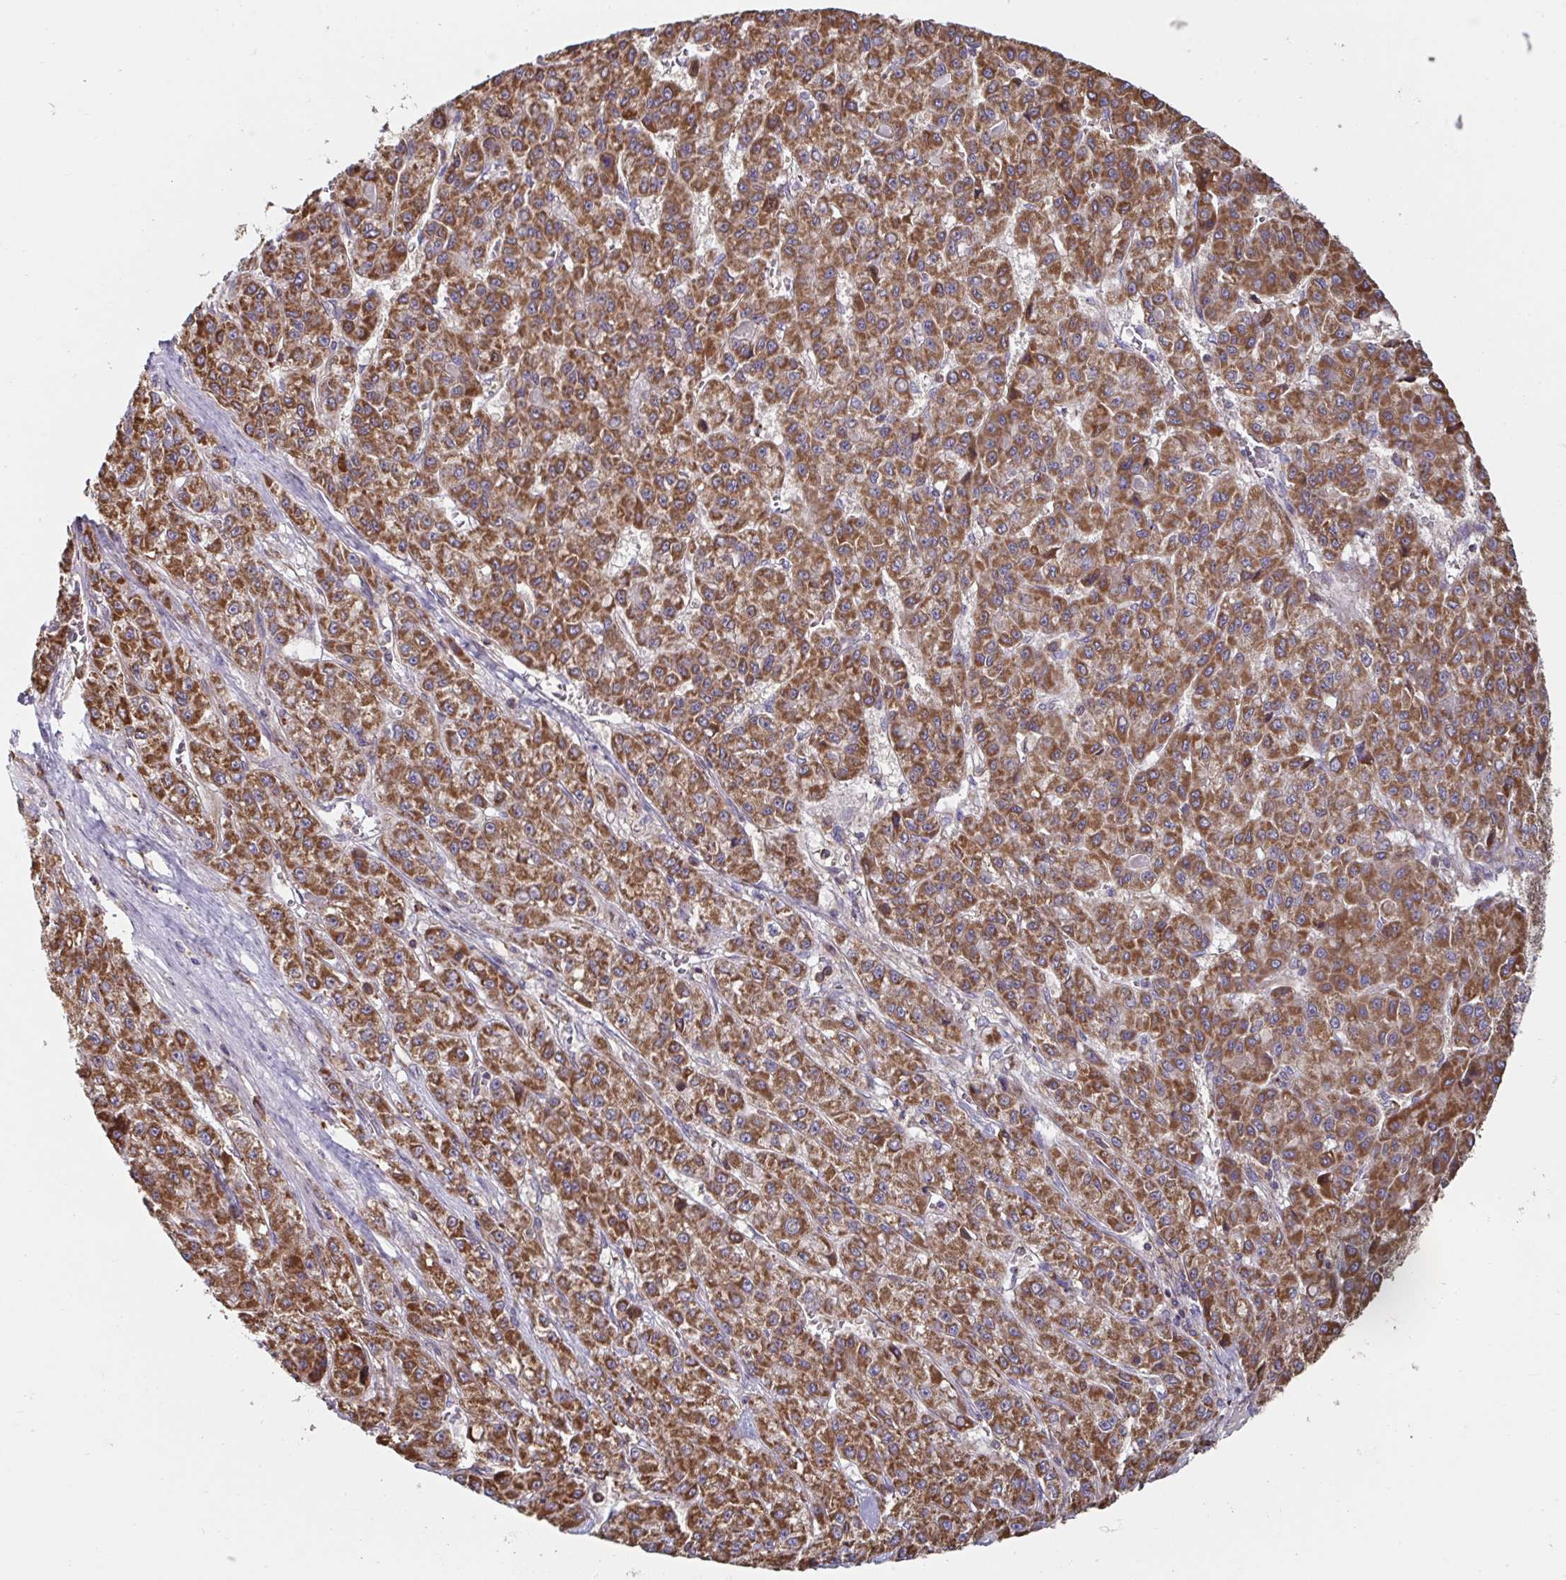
{"staining": {"intensity": "strong", "quantity": ">75%", "location": "cytoplasmic/membranous"}, "tissue": "liver cancer", "cell_type": "Tumor cells", "image_type": "cancer", "snomed": [{"axis": "morphology", "description": "Carcinoma, Hepatocellular, NOS"}, {"axis": "topography", "description": "Liver"}], "caption": "Immunohistochemical staining of hepatocellular carcinoma (liver) shows high levels of strong cytoplasmic/membranous protein staining in approximately >75% of tumor cells. (DAB IHC, brown staining for protein, blue staining for nuclei).", "gene": "DZANK1", "patient": {"sex": "male", "age": 70}}